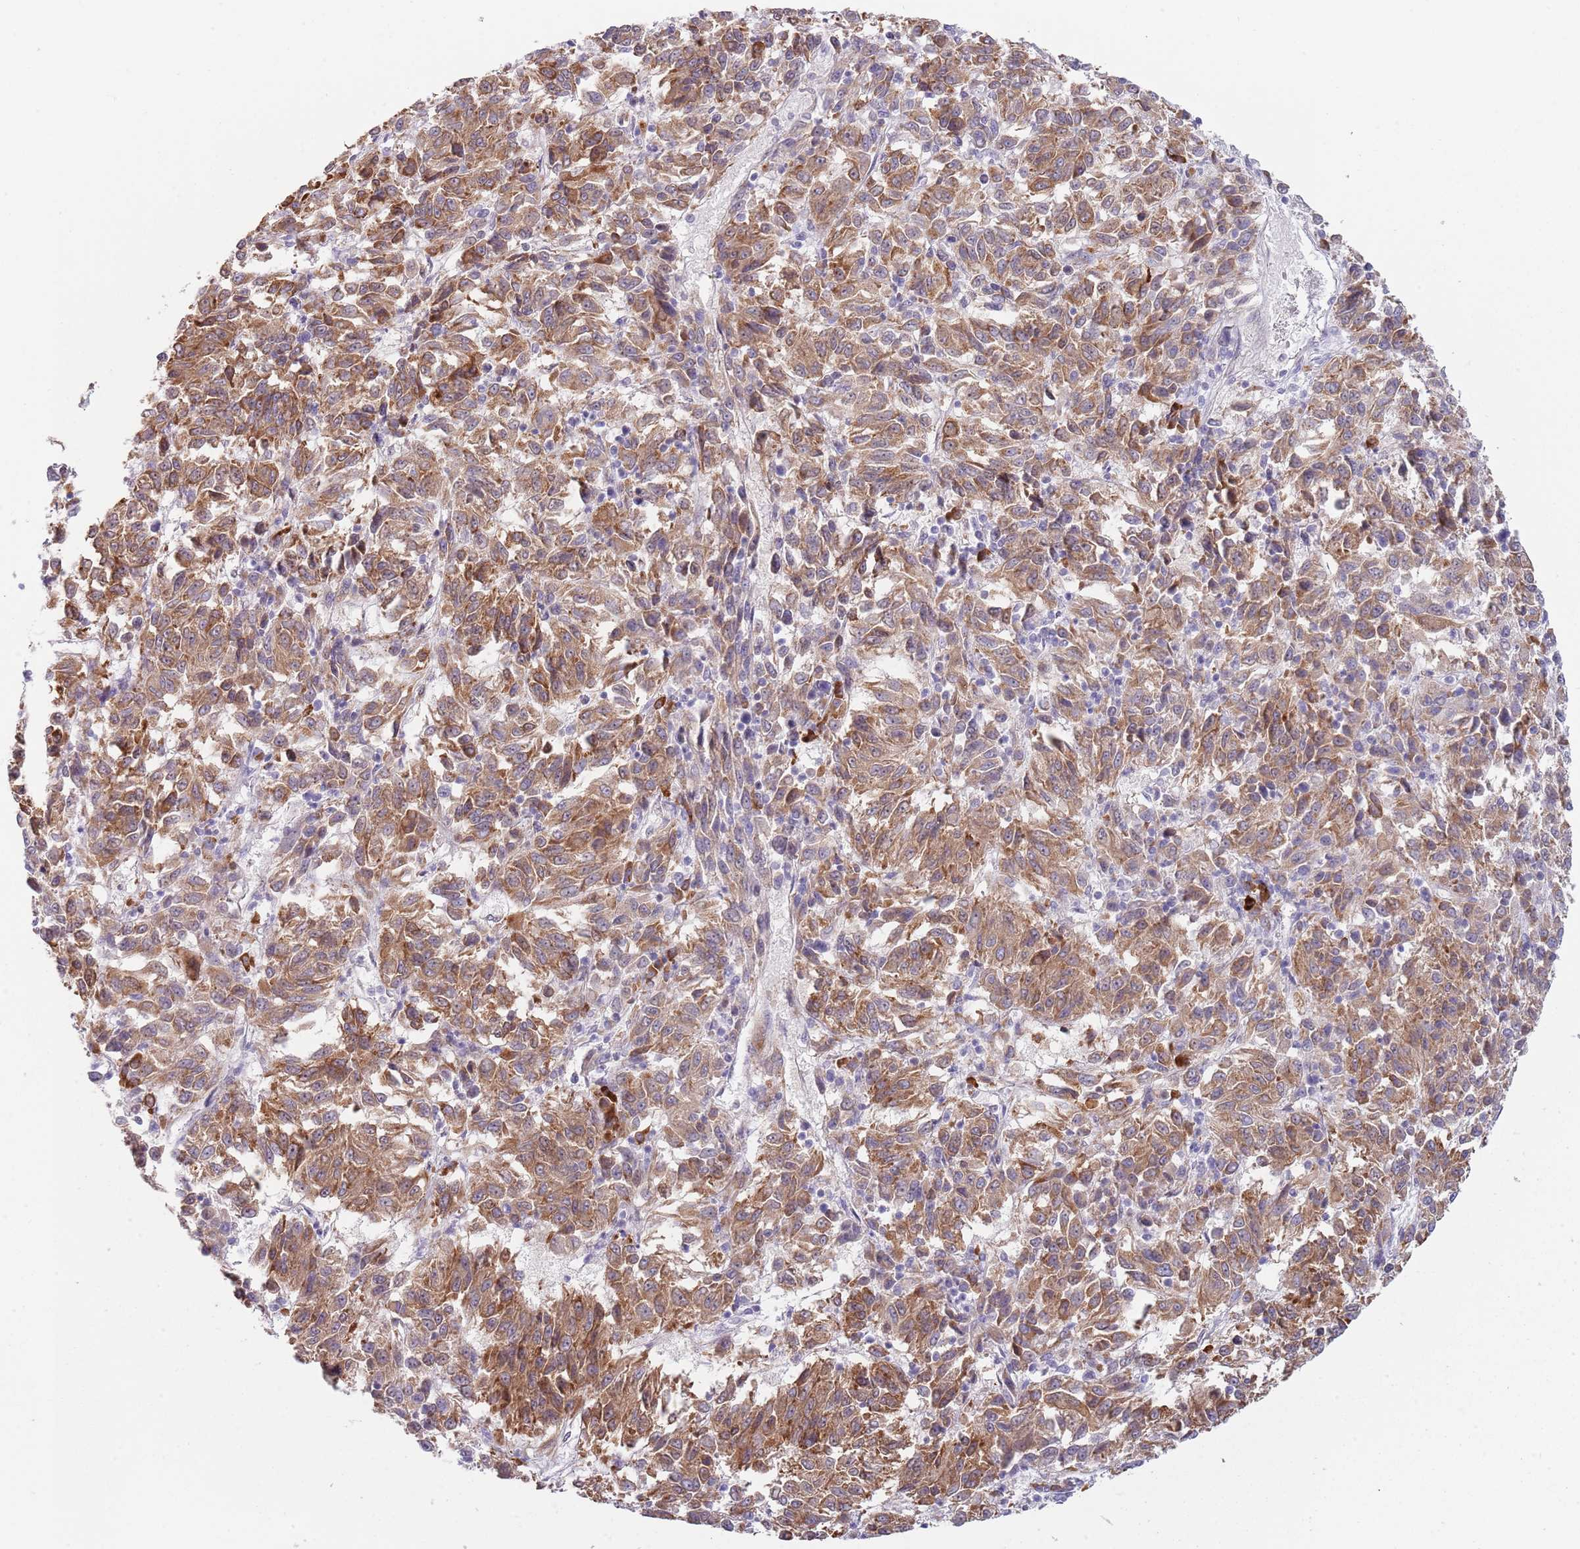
{"staining": {"intensity": "moderate", "quantity": ">75%", "location": "cytoplasmic/membranous"}, "tissue": "melanoma", "cell_type": "Tumor cells", "image_type": "cancer", "snomed": [{"axis": "morphology", "description": "Malignant melanoma, Metastatic site"}, {"axis": "topography", "description": "Lung"}], "caption": "High-magnification brightfield microscopy of melanoma stained with DAB (3,3'-diaminobenzidine) (brown) and counterstained with hematoxylin (blue). tumor cells exhibit moderate cytoplasmic/membranous staining is appreciated in approximately>75% of cells.", "gene": "TNRC6C", "patient": {"sex": "male", "age": 64}}